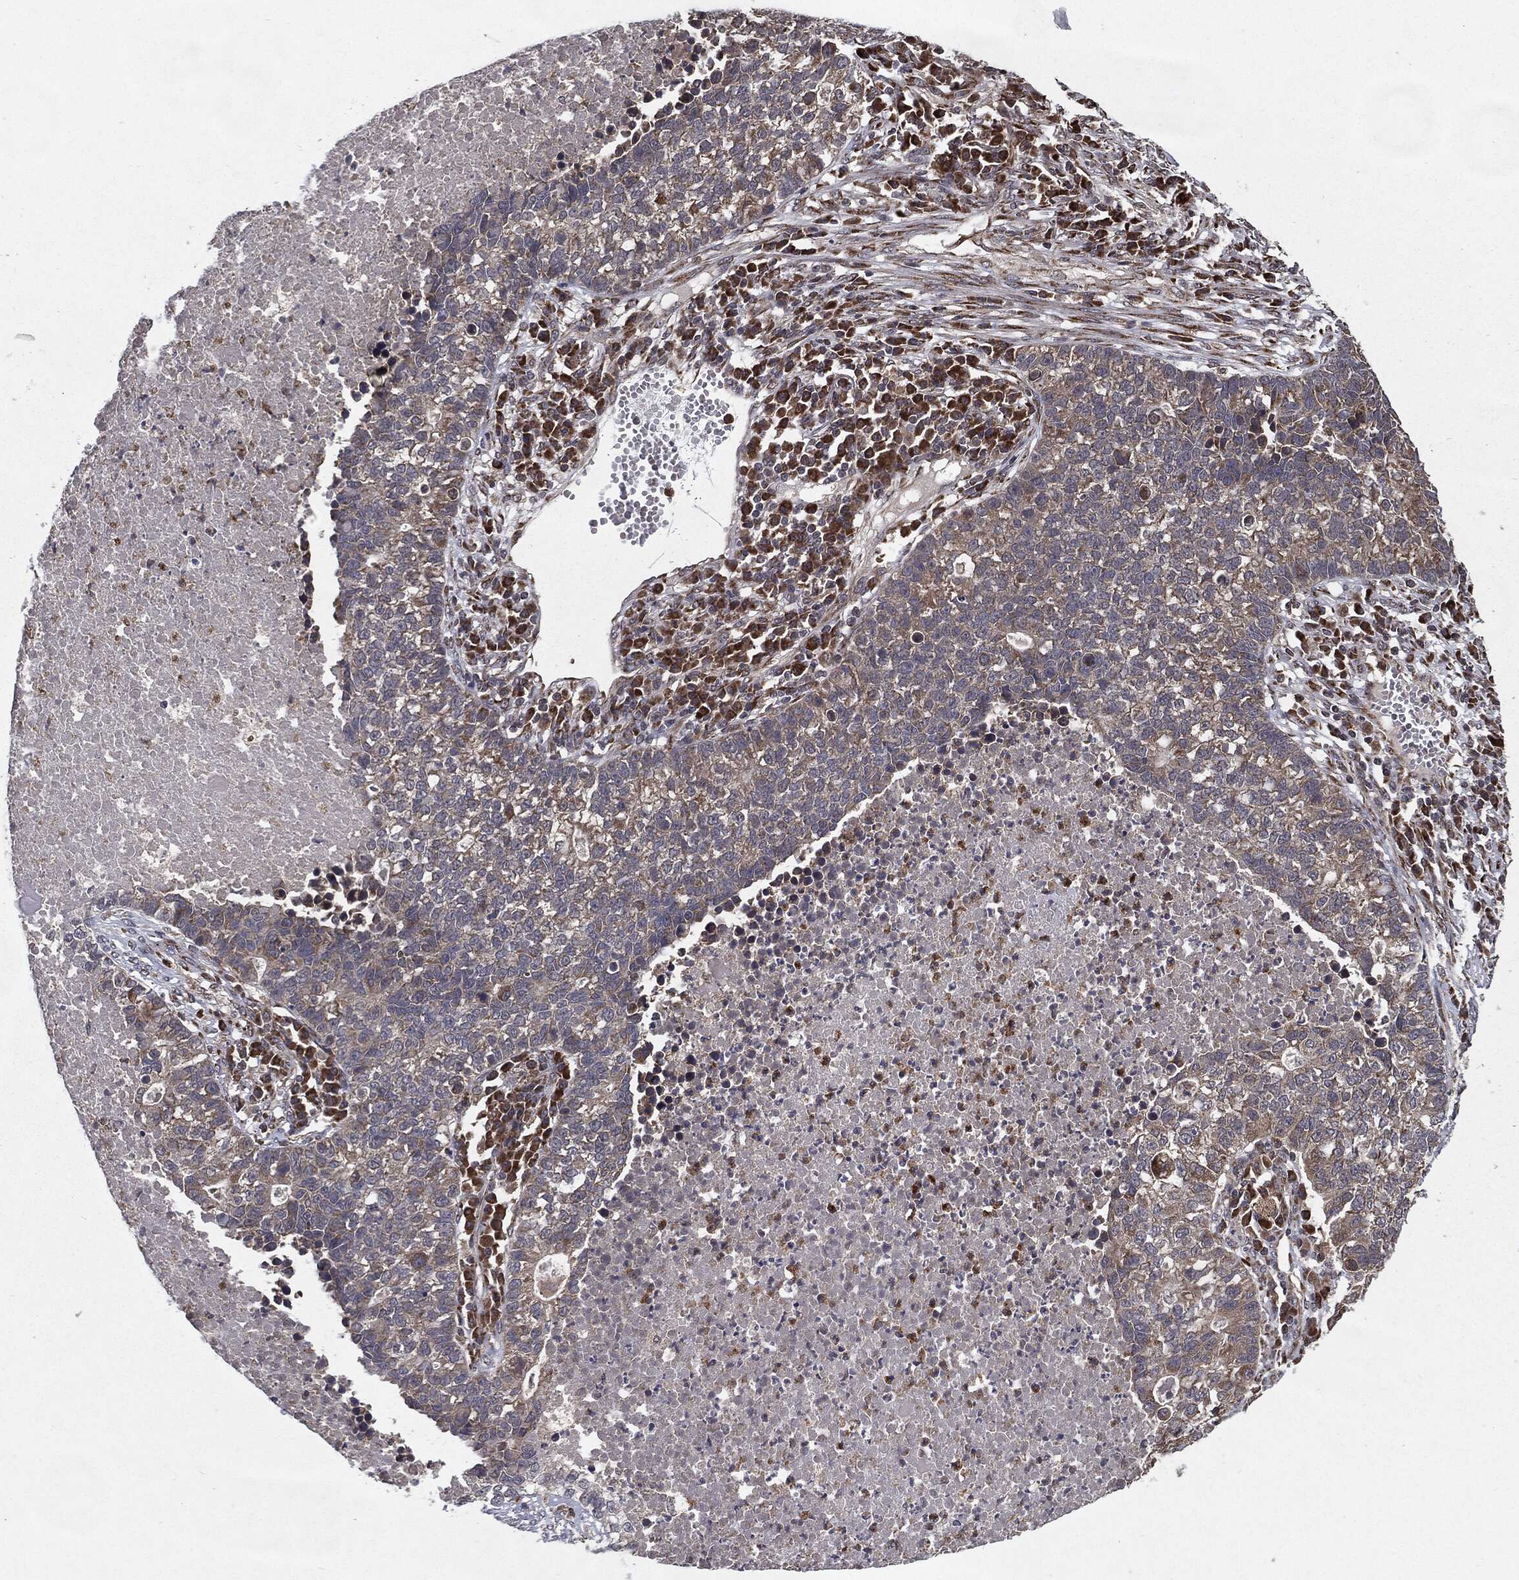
{"staining": {"intensity": "weak", "quantity": "25%-75%", "location": "cytoplasmic/membranous"}, "tissue": "lung cancer", "cell_type": "Tumor cells", "image_type": "cancer", "snomed": [{"axis": "morphology", "description": "Adenocarcinoma, NOS"}, {"axis": "topography", "description": "Lung"}], "caption": "Lung cancer was stained to show a protein in brown. There is low levels of weak cytoplasmic/membranous positivity in about 25%-75% of tumor cells.", "gene": "HDAC5", "patient": {"sex": "male", "age": 57}}